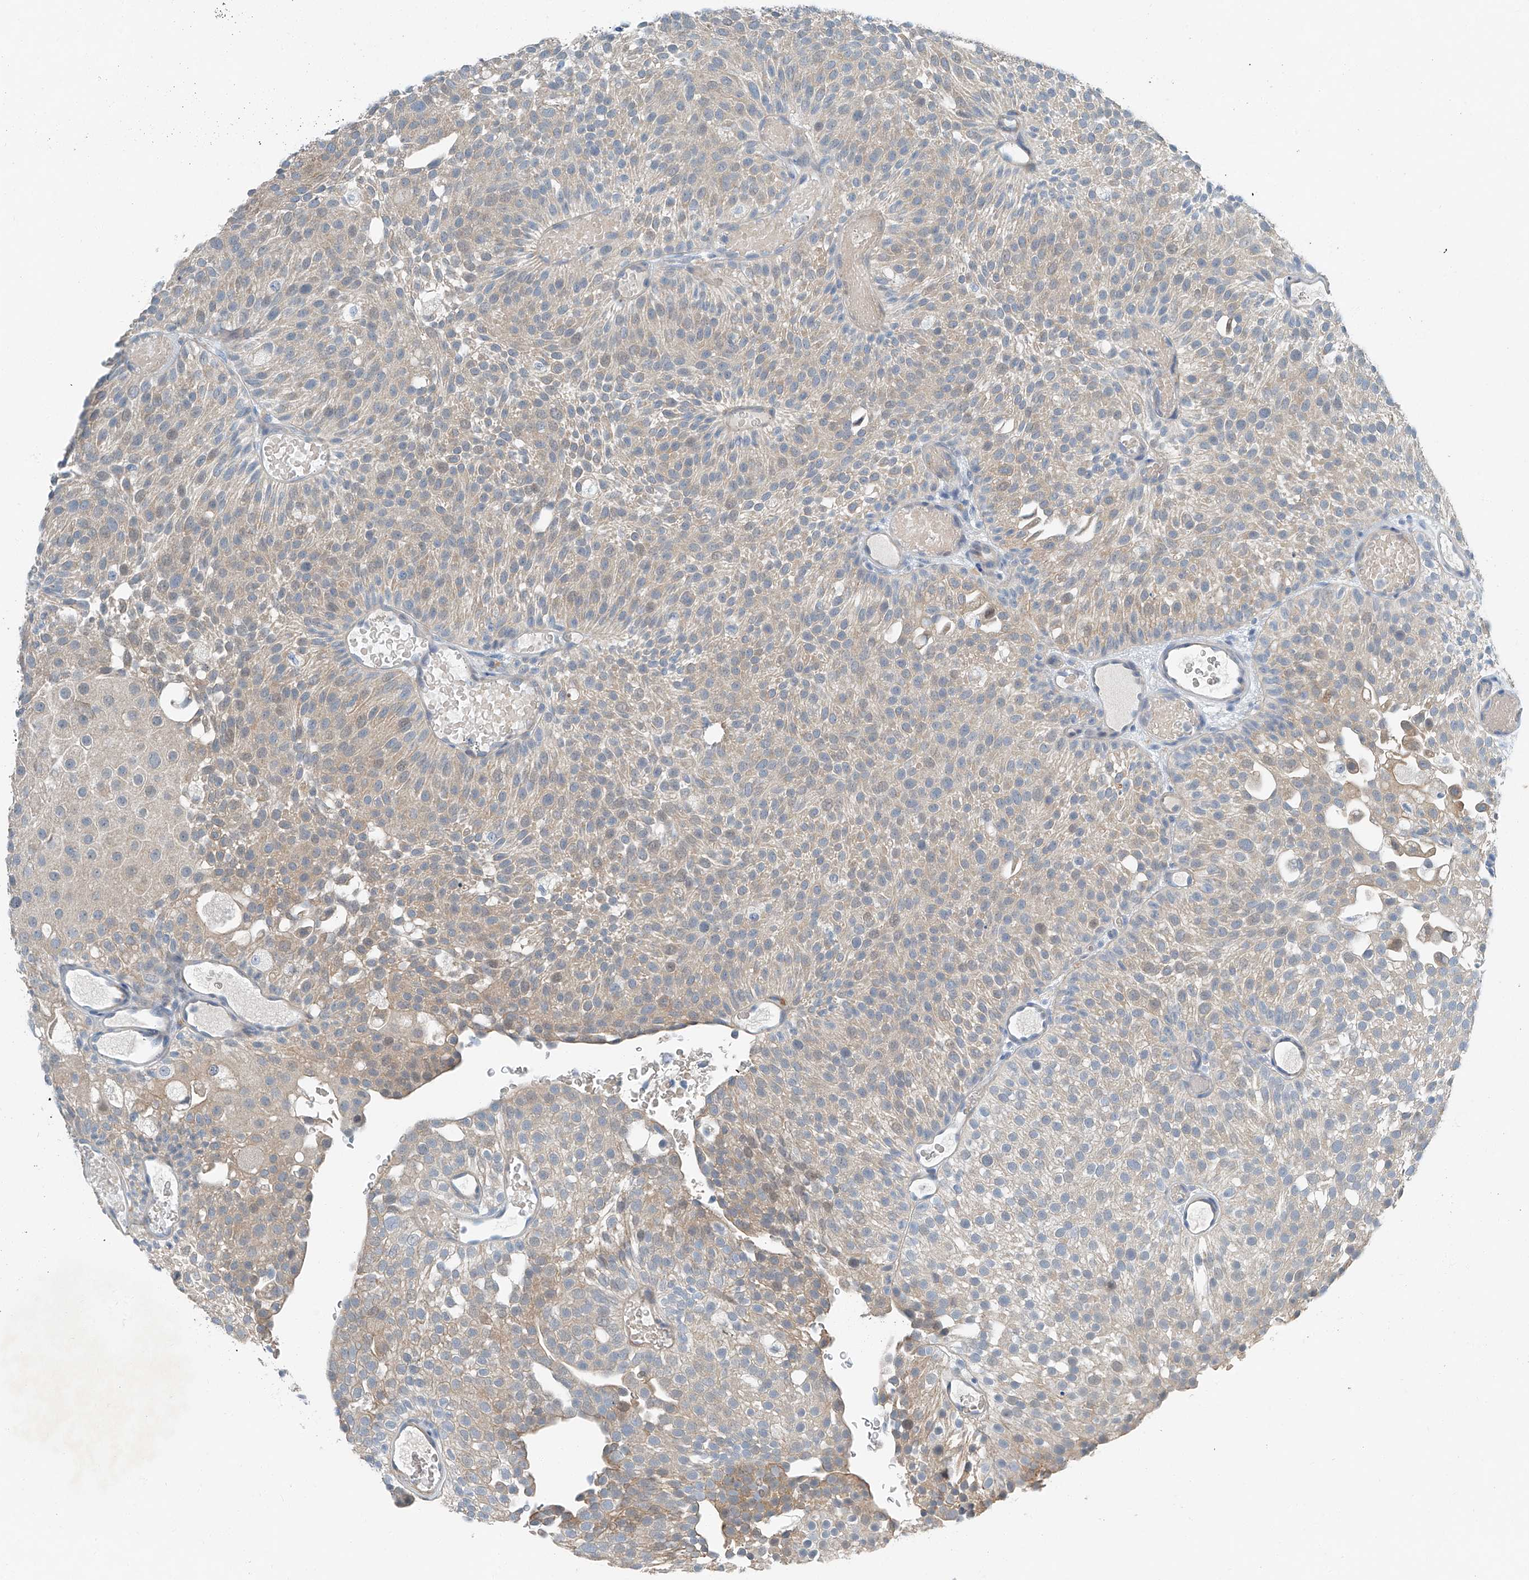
{"staining": {"intensity": "weak", "quantity": "25%-75%", "location": "cytoplasmic/membranous"}, "tissue": "urothelial cancer", "cell_type": "Tumor cells", "image_type": "cancer", "snomed": [{"axis": "morphology", "description": "Urothelial carcinoma, Low grade"}, {"axis": "topography", "description": "Urinary bladder"}], "caption": "IHC of human low-grade urothelial carcinoma exhibits low levels of weak cytoplasmic/membranous expression in approximately 25%-75% of tumor cells.", "gene": "MDGA1", "patient": {"sex": "male", "age": 78}}